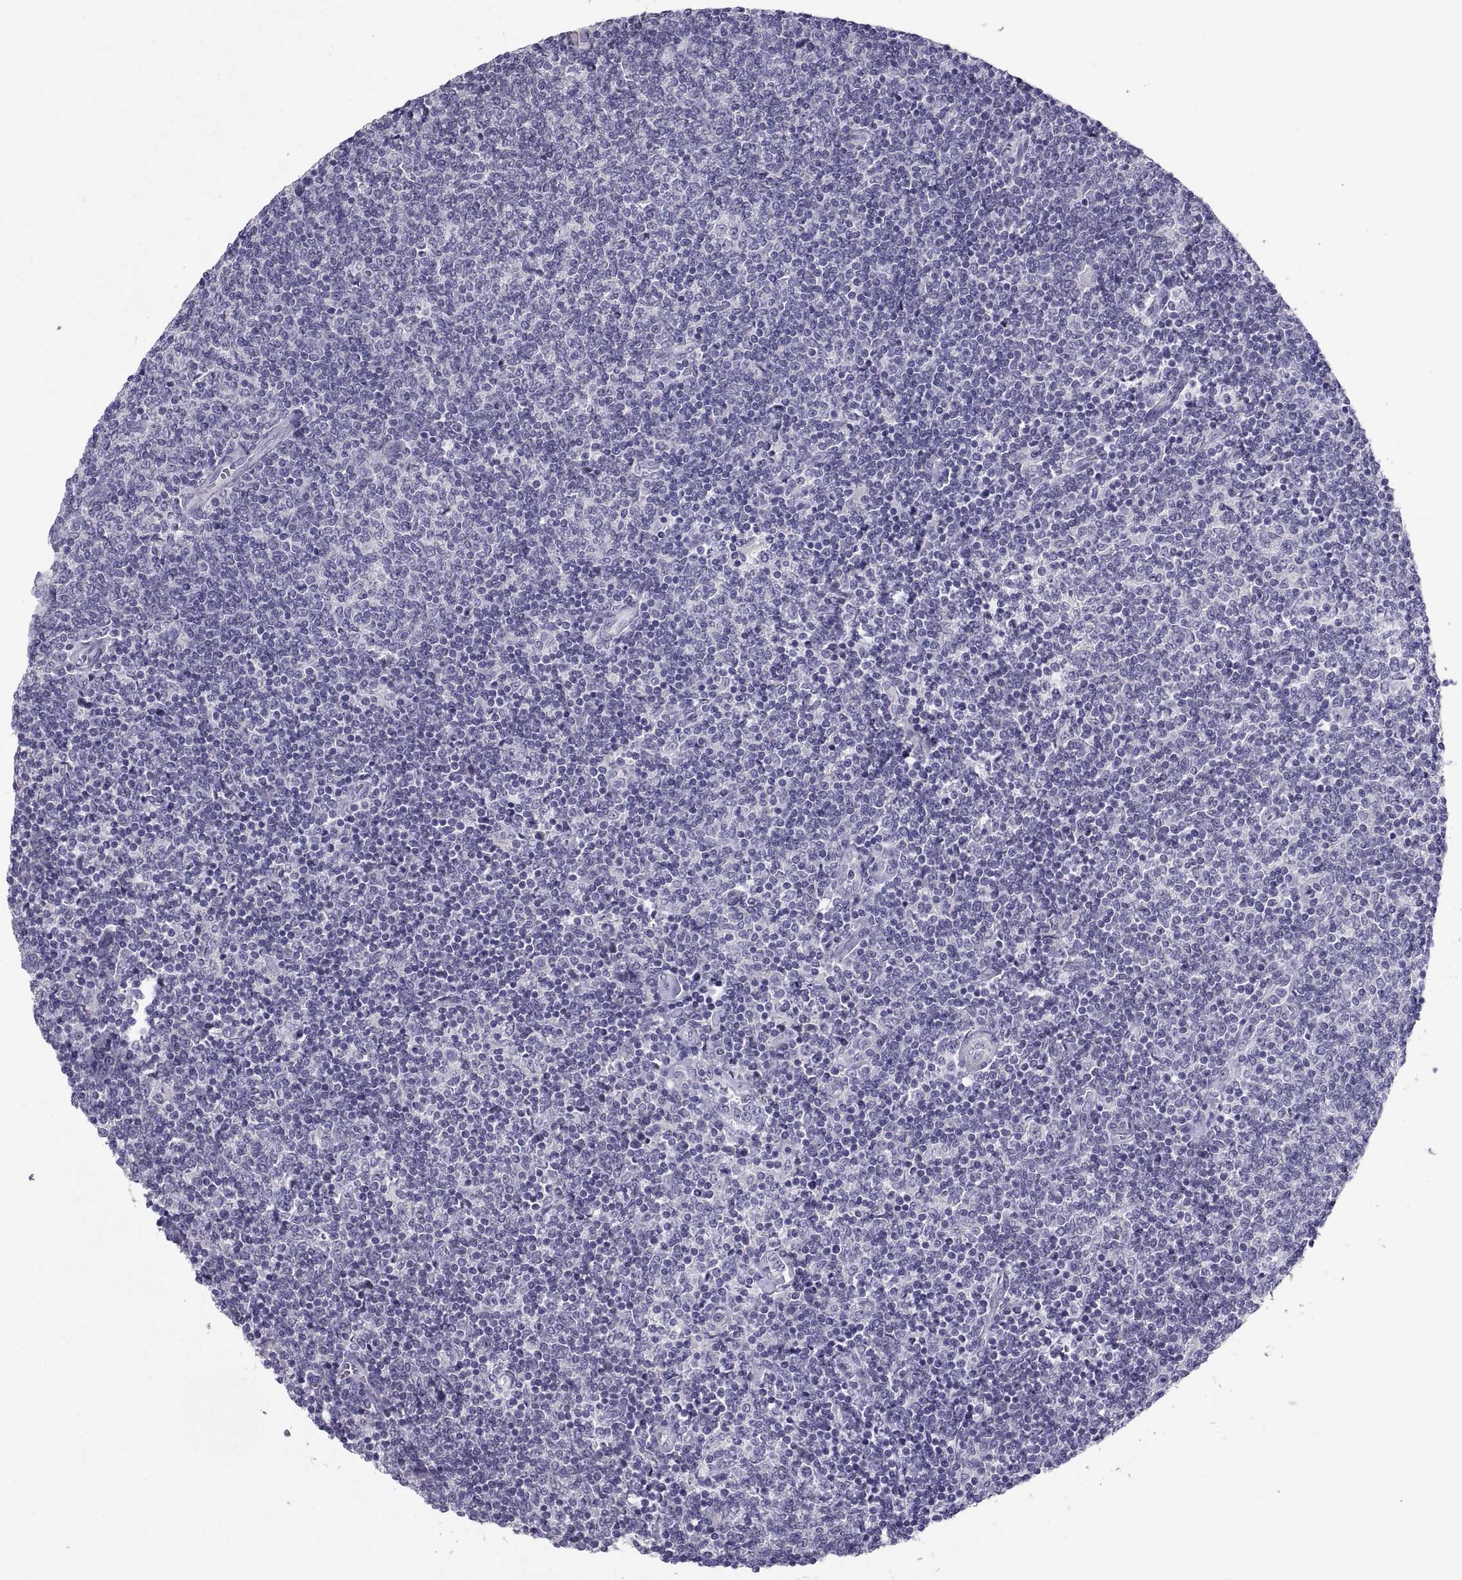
{"staining": {"intensity": "negative", "quantity": "none", "location": "none"}, "tissue": "lymphoma", "cell_type": "Tumor cells", "image_type": "cancer", "snomed": [{"axis": "morphology", "description": "Malignant lymphoma, non-Hodgkin's type, Low grade"}, {"axis": "topography", "description": "Lymph node"}], "caption": "Lymphoma stained for a protein using immunohistochemistry shows no positivity tumor cells.", "gene": "IGSF1", "patient": {"sex": "male", "age": 52}}